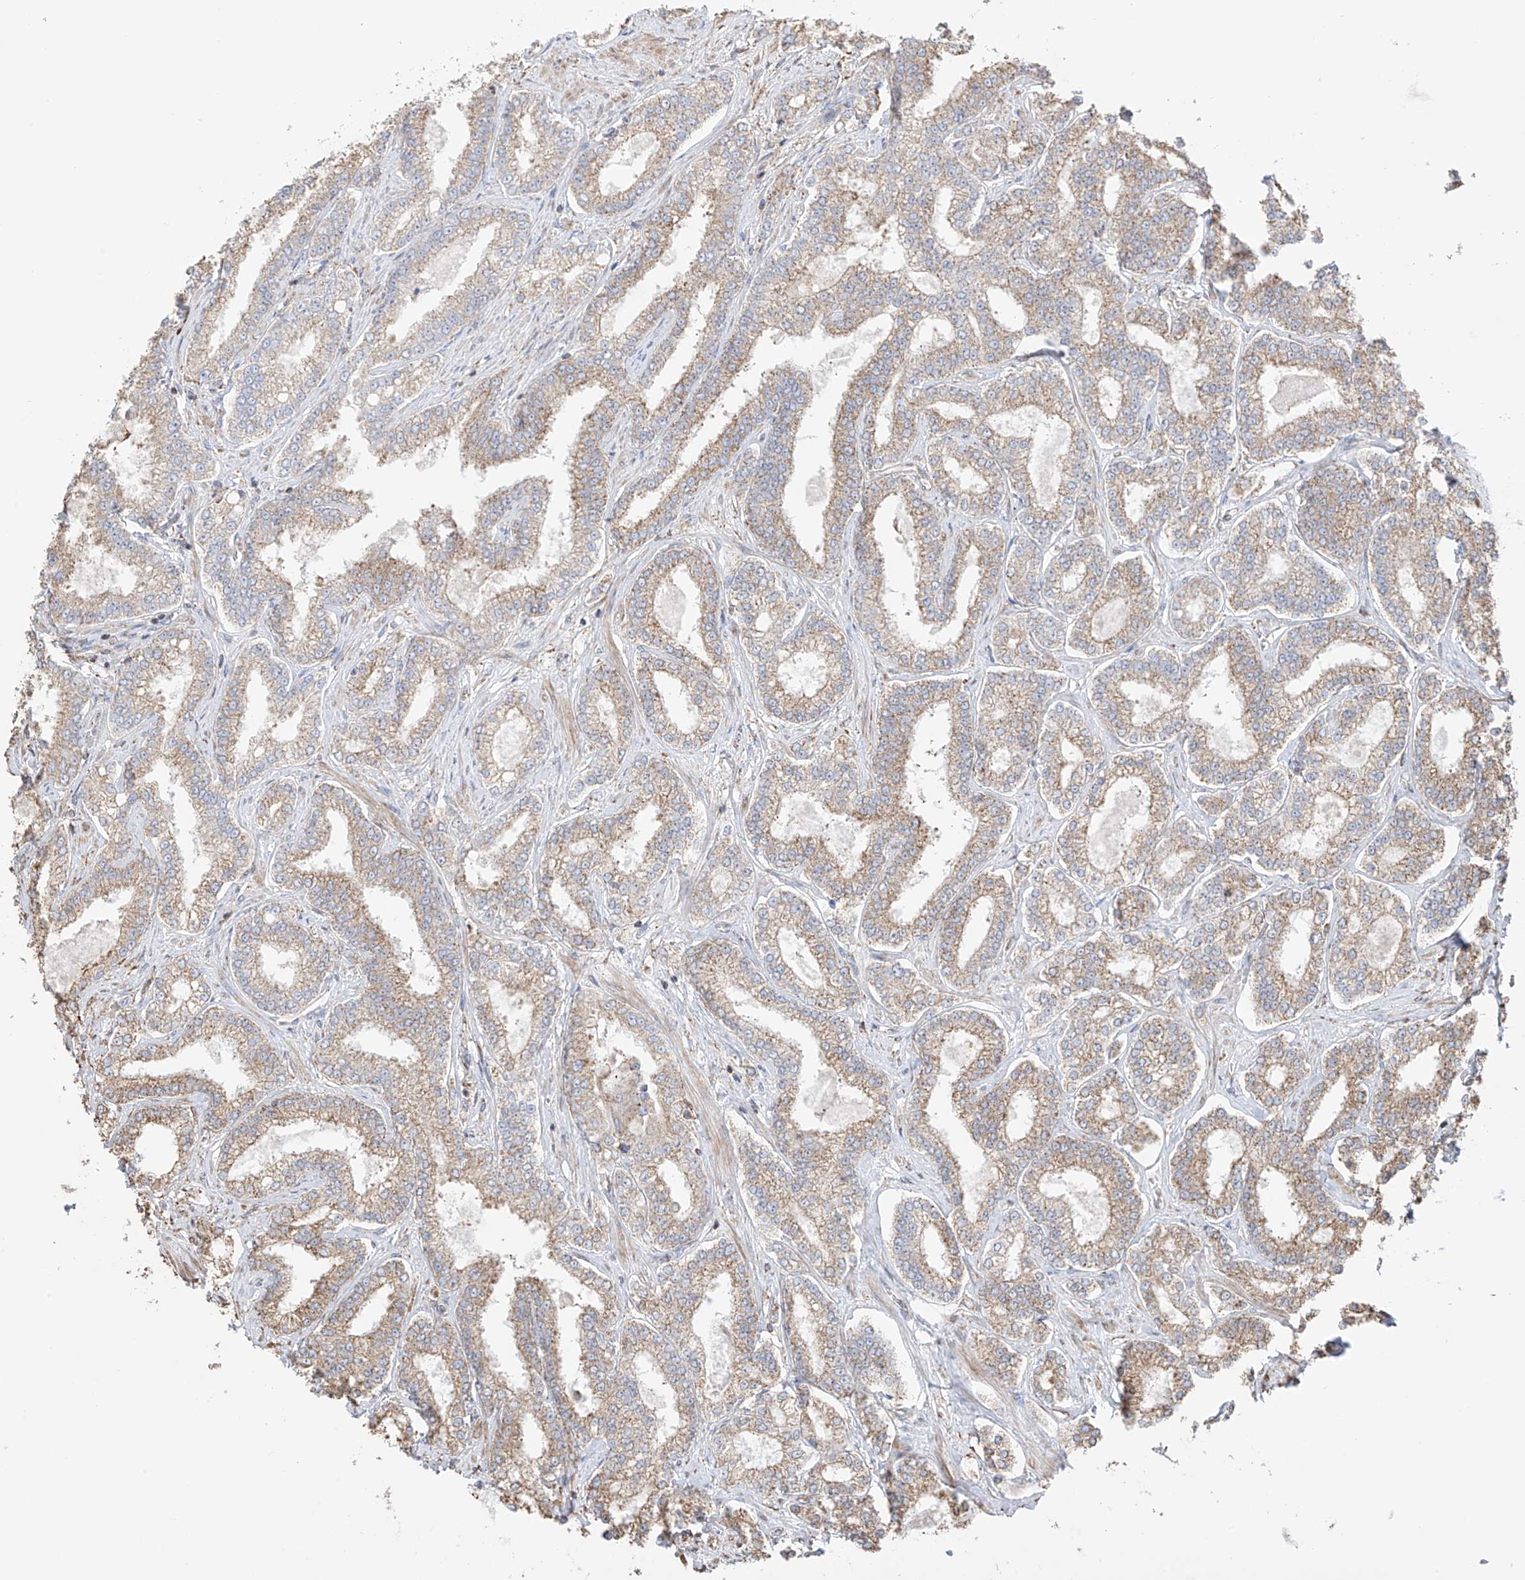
{"staining": {"intensity": "moderate", "quantity": ">75%", "location": "cytoplasmic/membranous"}, "tissue": "prostate cancer", "cell_type": "Tumor cells", "image_type": "cancer", "snomed": [{"axis": "morphology", "description": "Normal tissue, NOS"}, {"axis": "morphology", "description": "Adenocarcinoma, High grade"}, {"axis": "topography", "description": "Prostate"}], "caption": "This histopathology image displays IHC staining of prostate high-grade adenocarcinoma, with medium moderate cytoplasmic/membranous staining in about >75% of tumor cells.", "gene": "XKR3", "patient": {"sex": "male", "age": 83}}